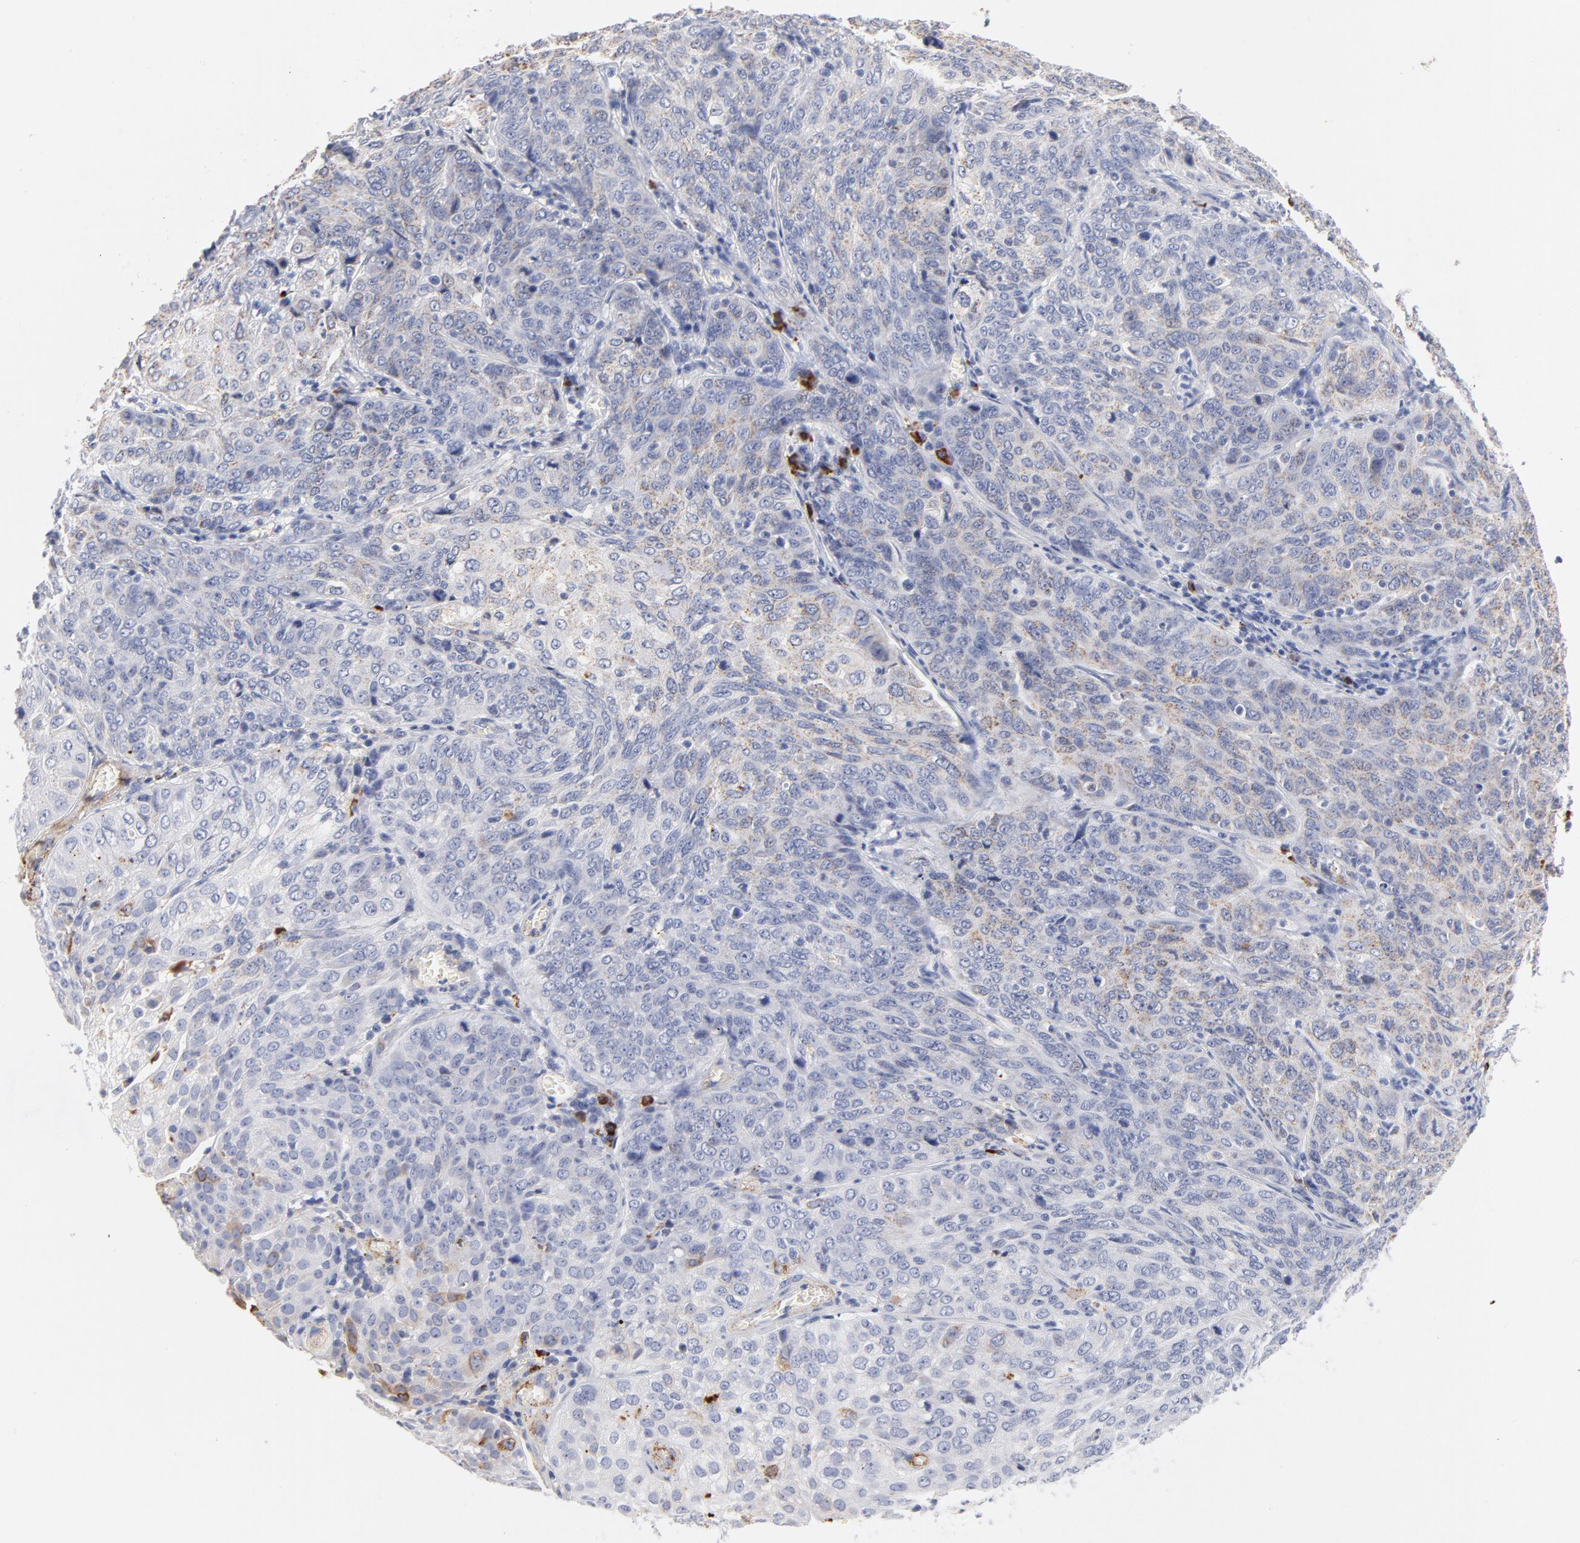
{"staining": {"intensity": "negative", "quantity": "none", "location": "none"}, "tissue": "cervical cancer", "cell_type": "Tumor cells", "image_type": "cancer", "snomed": [{"axis": "morphology", "description": "Squamous cell carcinoma, NOS"}, {"axis": "topography", "description": "Cervix"}], "caption": "DAB immunohistochemical staining of human cervical squamous cell carcinoma displays no significant staining in tumor cells.", "gene": "PLAT", "patient": {"sex": "female", "age": 38}}